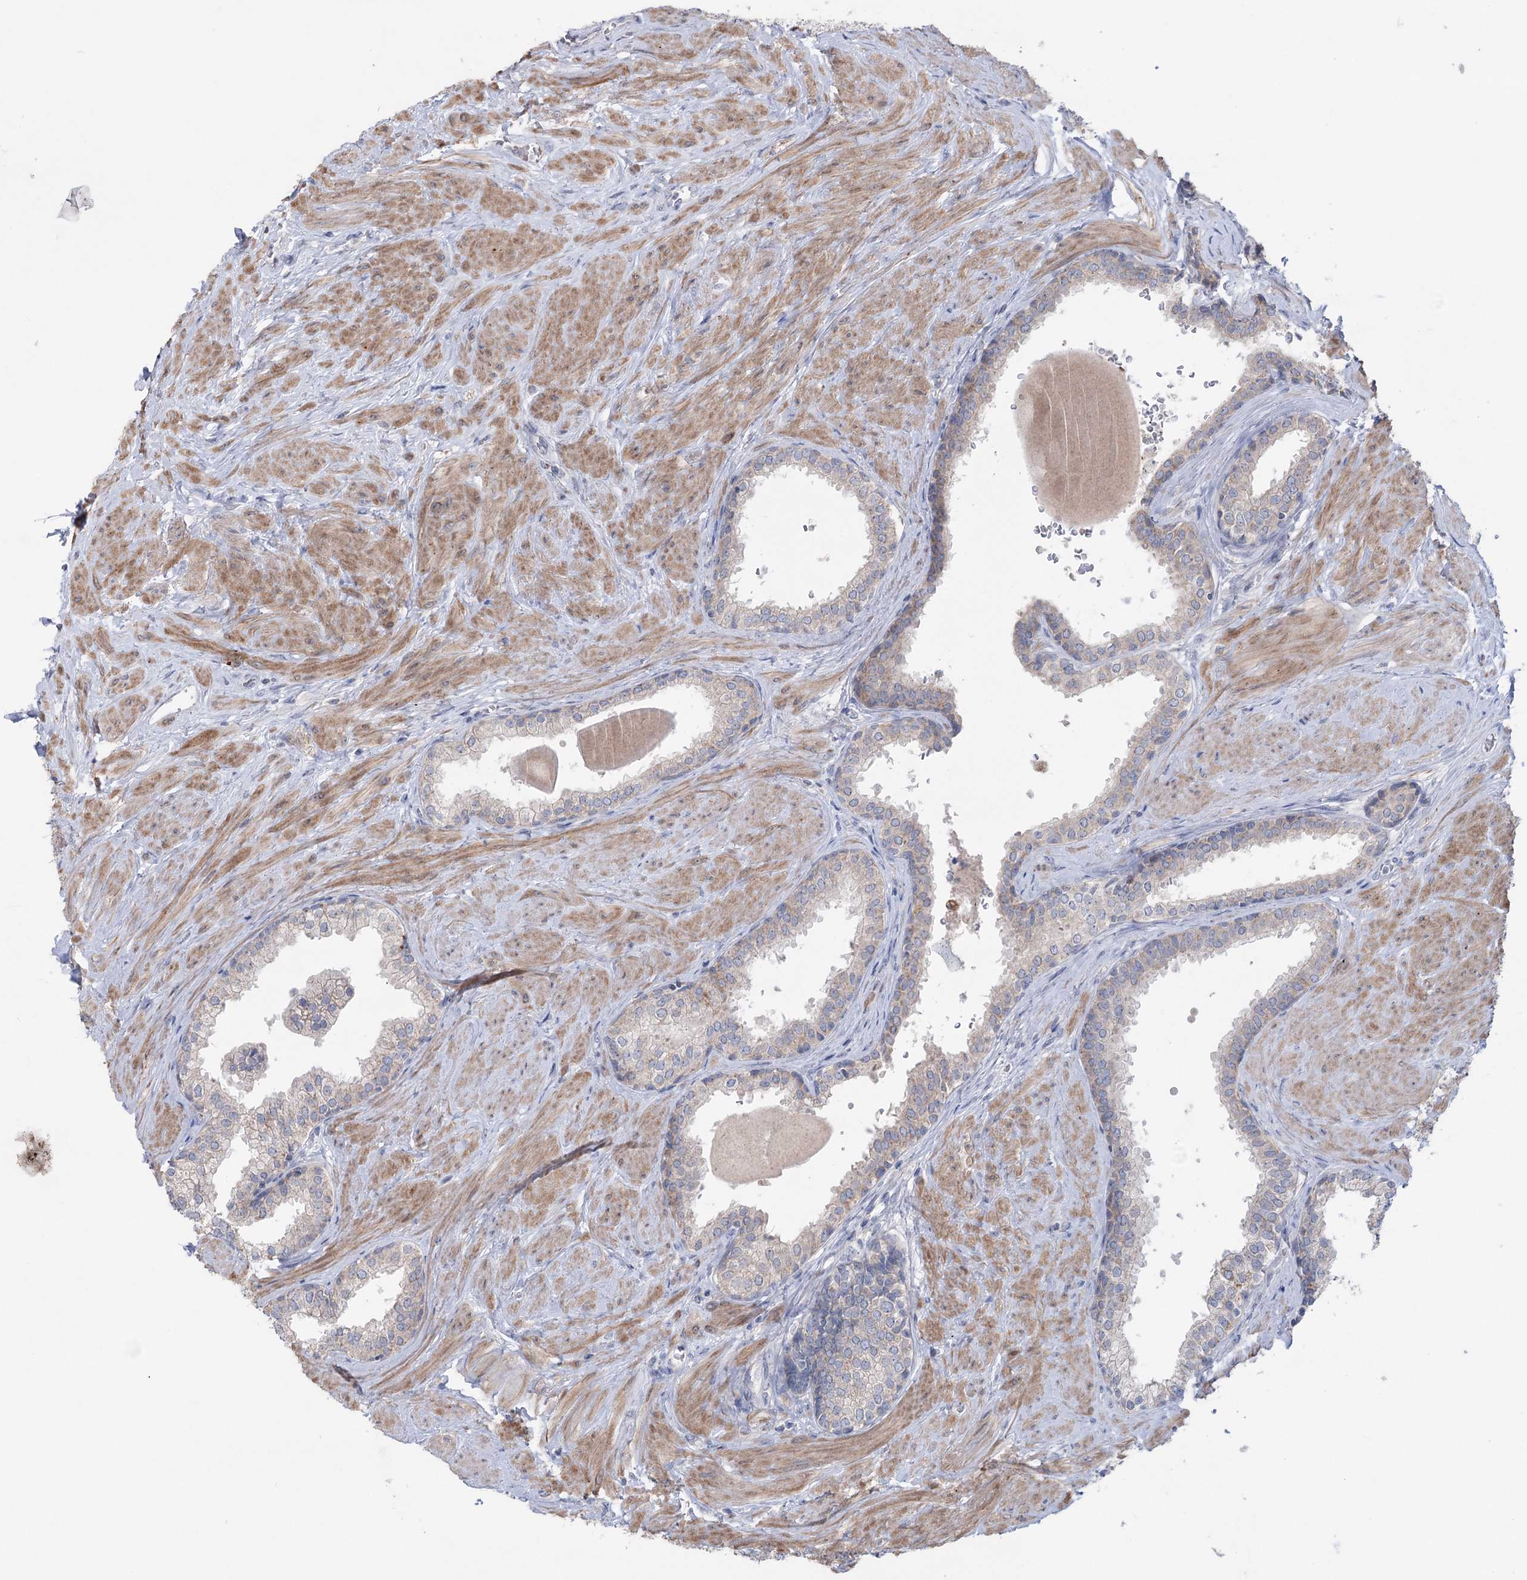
{"staining": {"intensity": "weak", "quantity": "<25%", "location": "cytoplasmic/membranous"}, "tissue": "prostate", "cell_type": "Glandular cells", "image_type": "normal", "snomed": [{"axis": "morphology", "description": "Normal tissue, NOS"}, {"axis": "topography", "description": "Prostate"}], "caption": "Unremarkable prostate was stained to show a protein in brown. There is no significant positivity in glandular cells.", "gene": "MTCH2", "patient": {"sex": "male", "age": 48}}